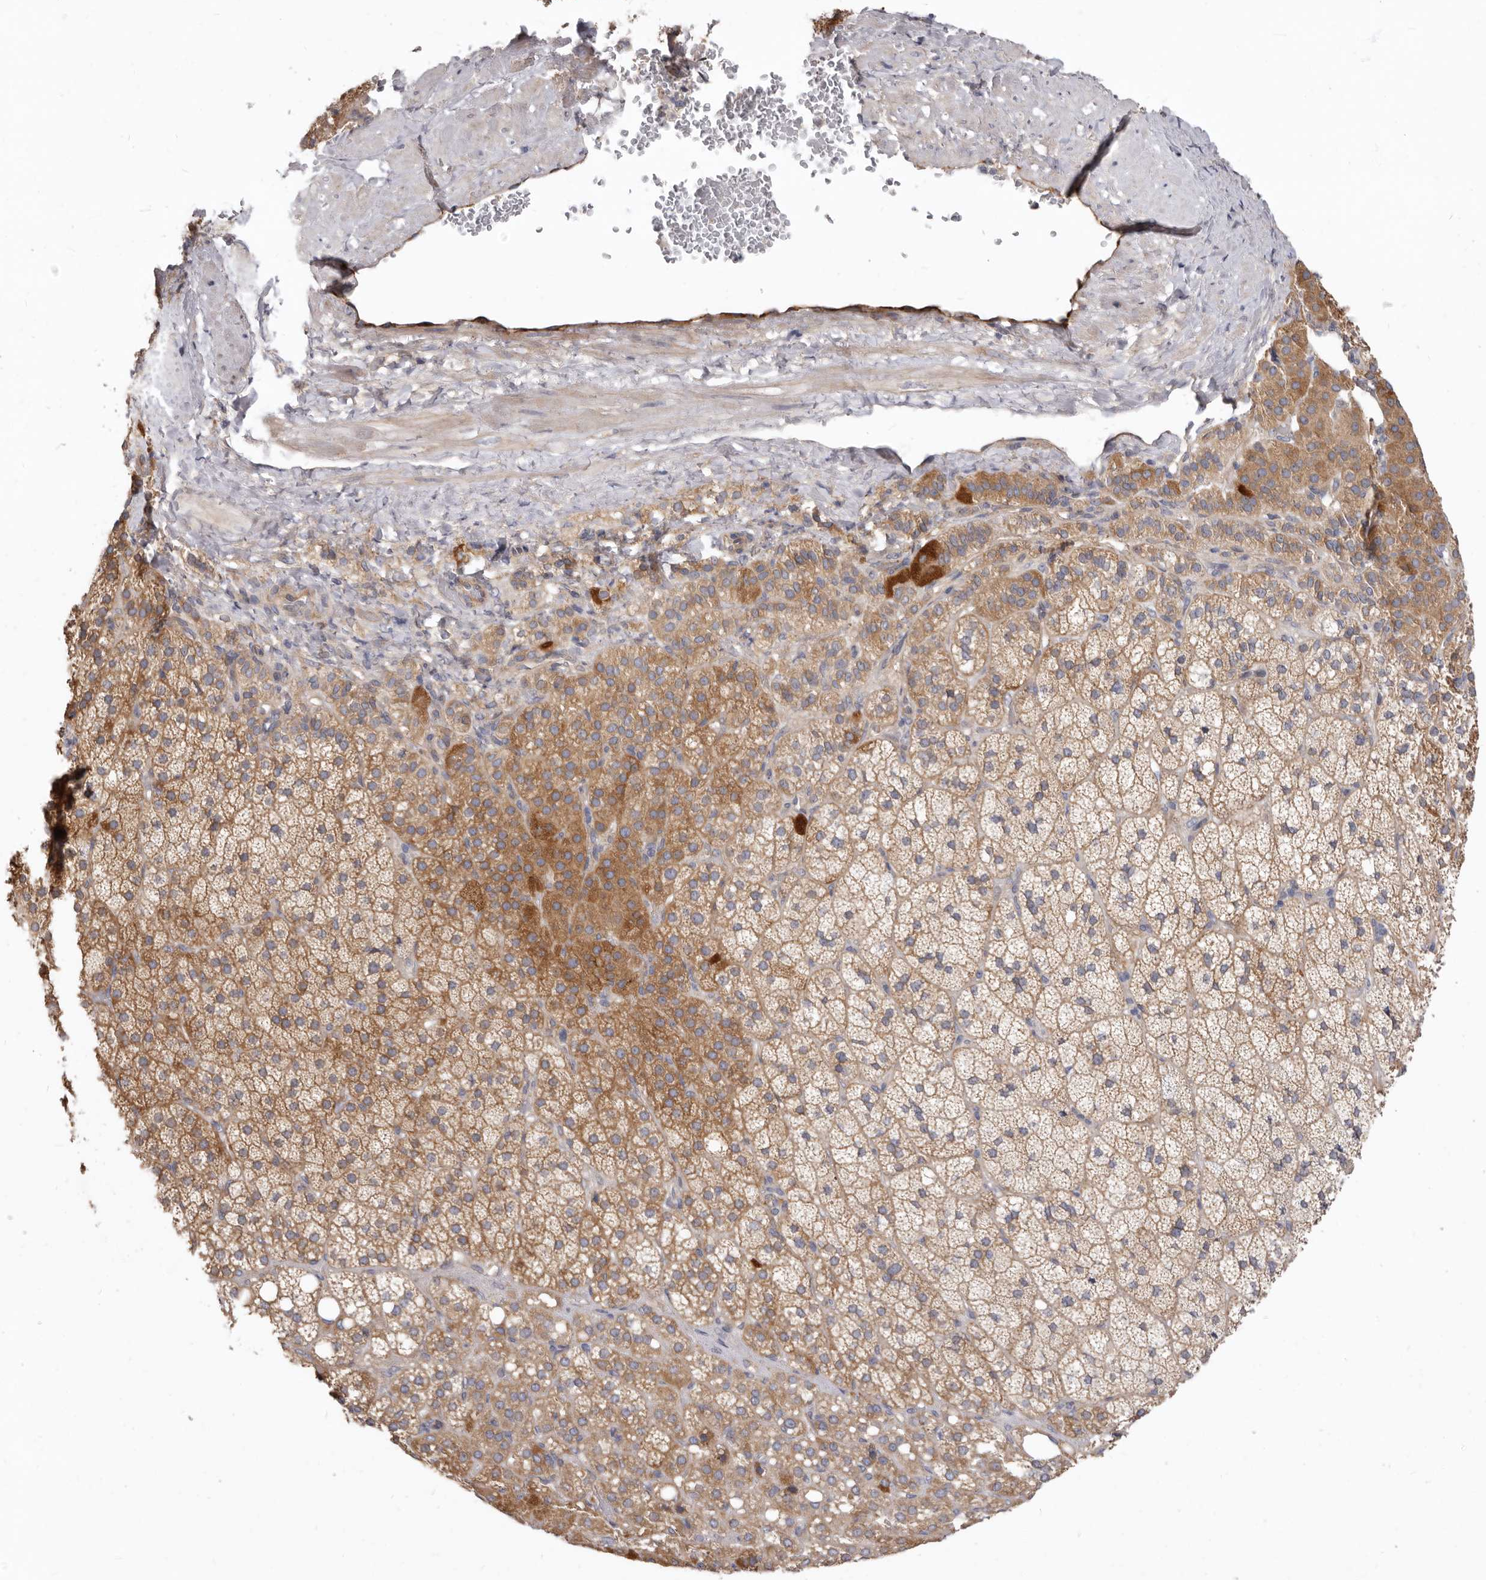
{"staining": {"intensity": "moderate", "quantity": "25%-75%", "location": "cytoplasmic/membranous"}, "tissue": "adrenal gland", "cell_type": "Glandular cells", "image_type": "normal", "snomed": [{"axis": "morphology", "description": "Normal tissue, NOS"}, {"axis": "topography", "description": "Adrenal gland"}], "caption": "Immunohistochemistry micrograph of normal human adrenal gland stained for a protein (brown), which reveals medium levels of moderate cytoplasmic/membranous positivity in approximately 25%-75% of glandular cells.", "gene": "FMO2", "patient": {"sex": "female", "age": 59}}